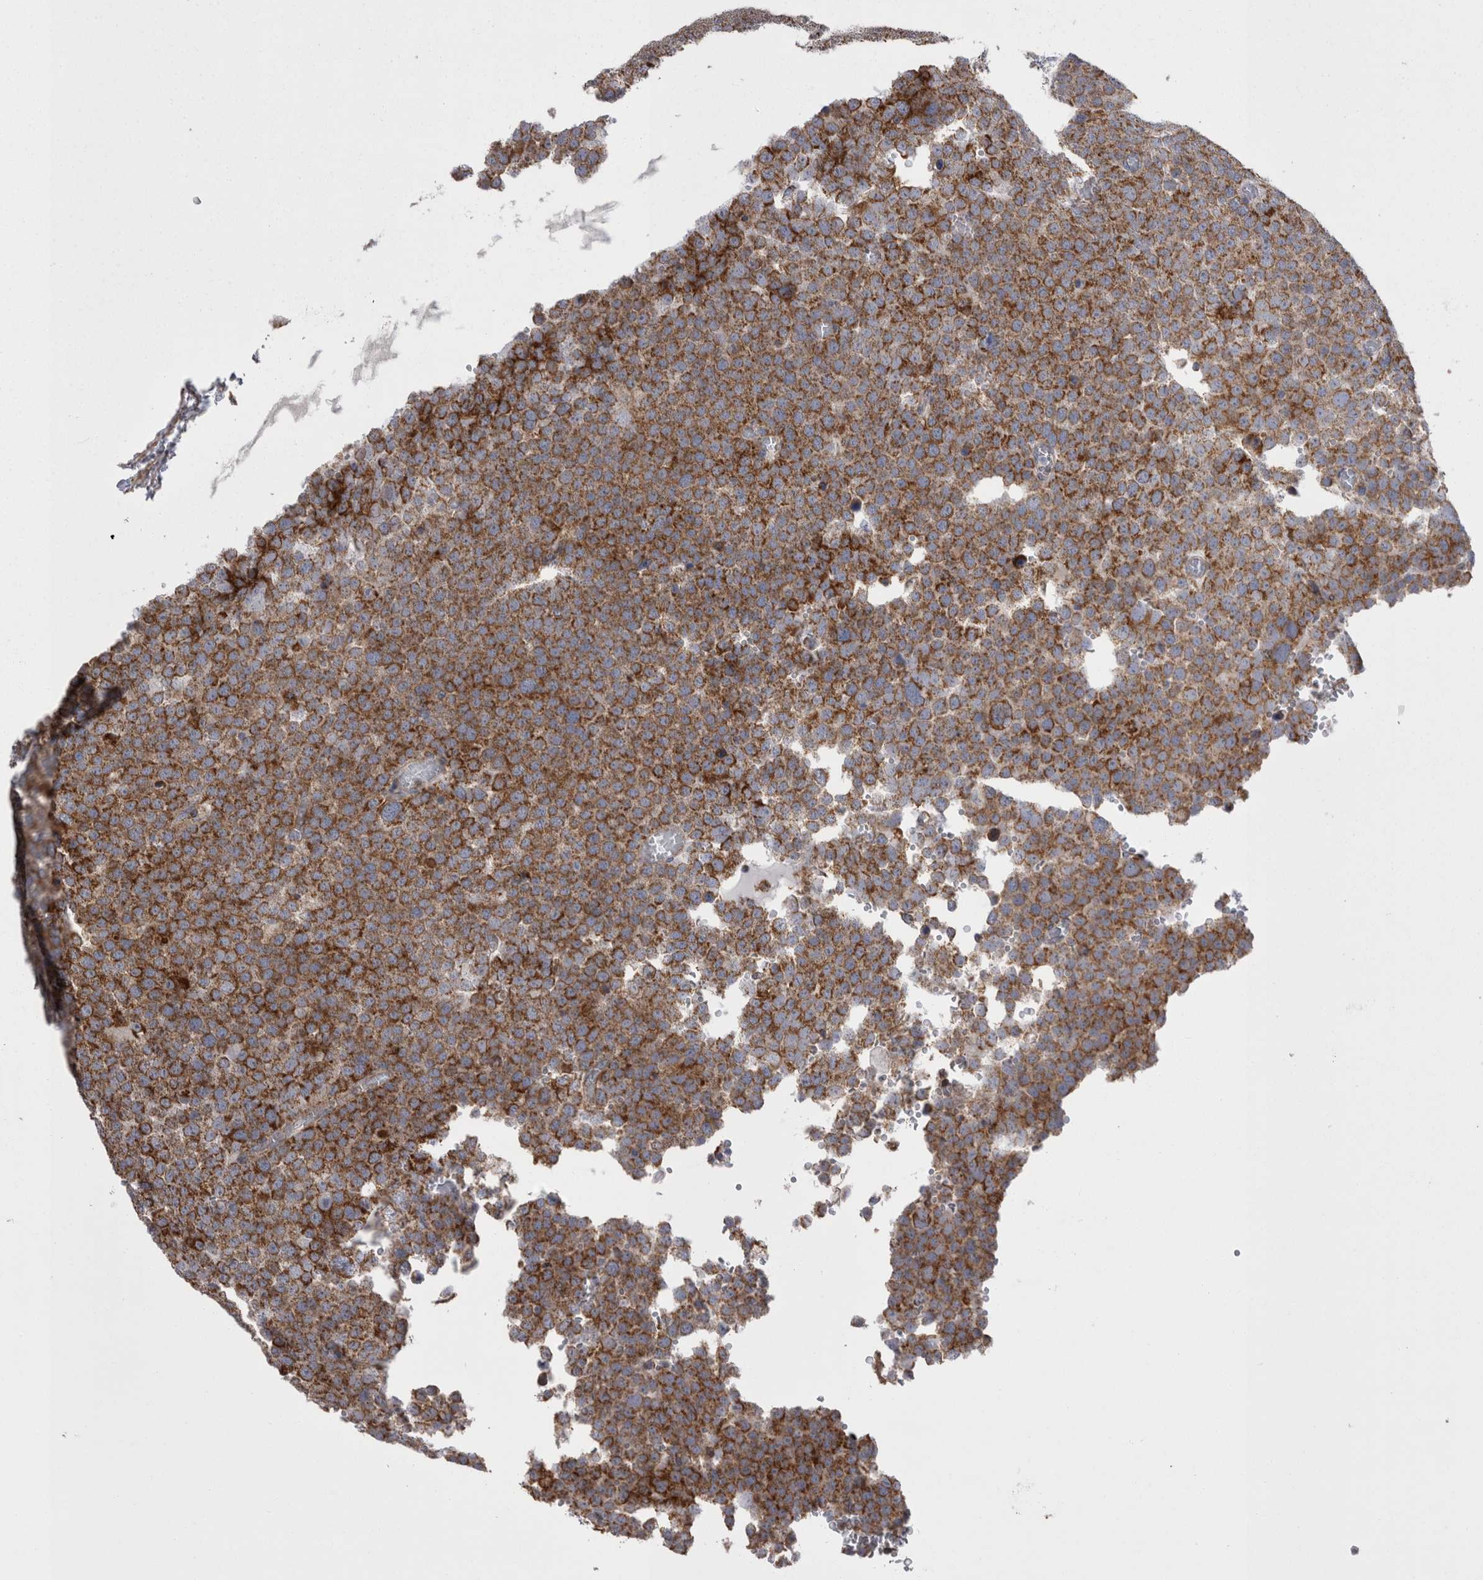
{"staining": {"intensity": "strong", "quantity": ">75%", "location": "cytoplasmic/membranous"}, "tissue": "testis cancer", "cell_type": "Tumor cells", "image_type": "cancer", "snomed": [{"axis": "morphology", "description": "Seminoma, NOS"}, {"axis": "topography", "description": "Testis"}], "caption": "High-power microscopy captured an immunohistochemistry histopathology image of testis cancer (seminoma), revealing strong cytoplasmic/membranous positivity in about >75% of tumor cells. (DAB (3,3'-diaminobenzidine) IHC, brown staining for protein, blue staining for nuclei).", "gene": "TSPOAP1", "patient": {"sex": "male", "age": 71}}